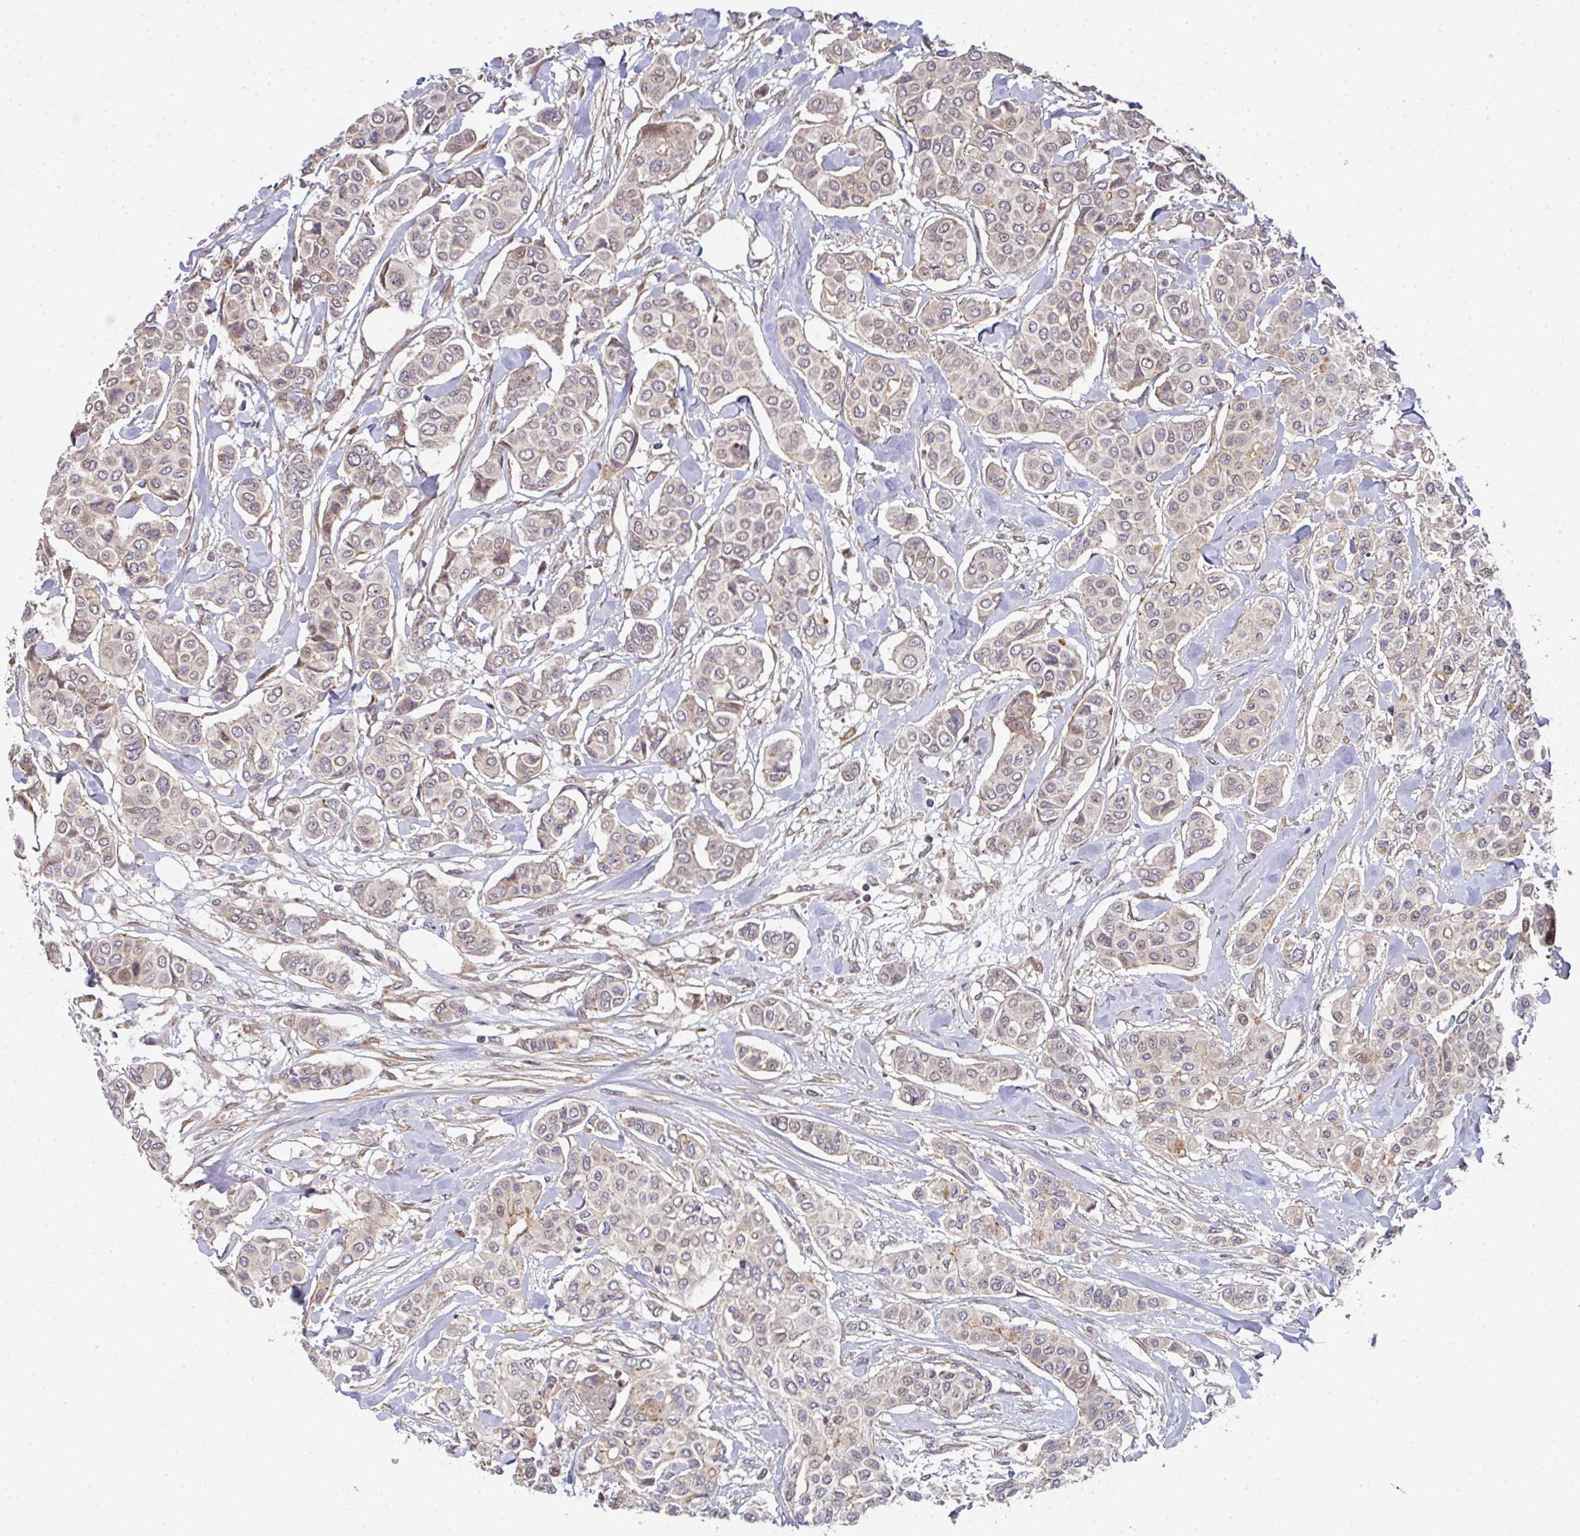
{"staining": {"intensity": "weak", "quantity": "25%-75%", "location": "cytoplasmic/membranous,nuclear"}, "tissue": "breast cancer", "cell_type": "Tumor cells", "image_type": "cancer", "snomed": [{"axis": "morphology", "description": "Lobular carcinoma"}, {"axis": "topography", "description": "Breast"}], "caption": "A high-resolution photomicrograph shows immunohistochemistry staining of breast cancer, which reveals weak cytoplasmic/membranous and nuclear expression in approximately 25%-75% of tumor cells. The staining was performed using DAB to visualize the protein expression in brown, while the nuclei were stained in blue with hematoxylin (Magnification: 20x).", "gene": "SIMC1", "patient": {"sex": "female", "age": 51}}